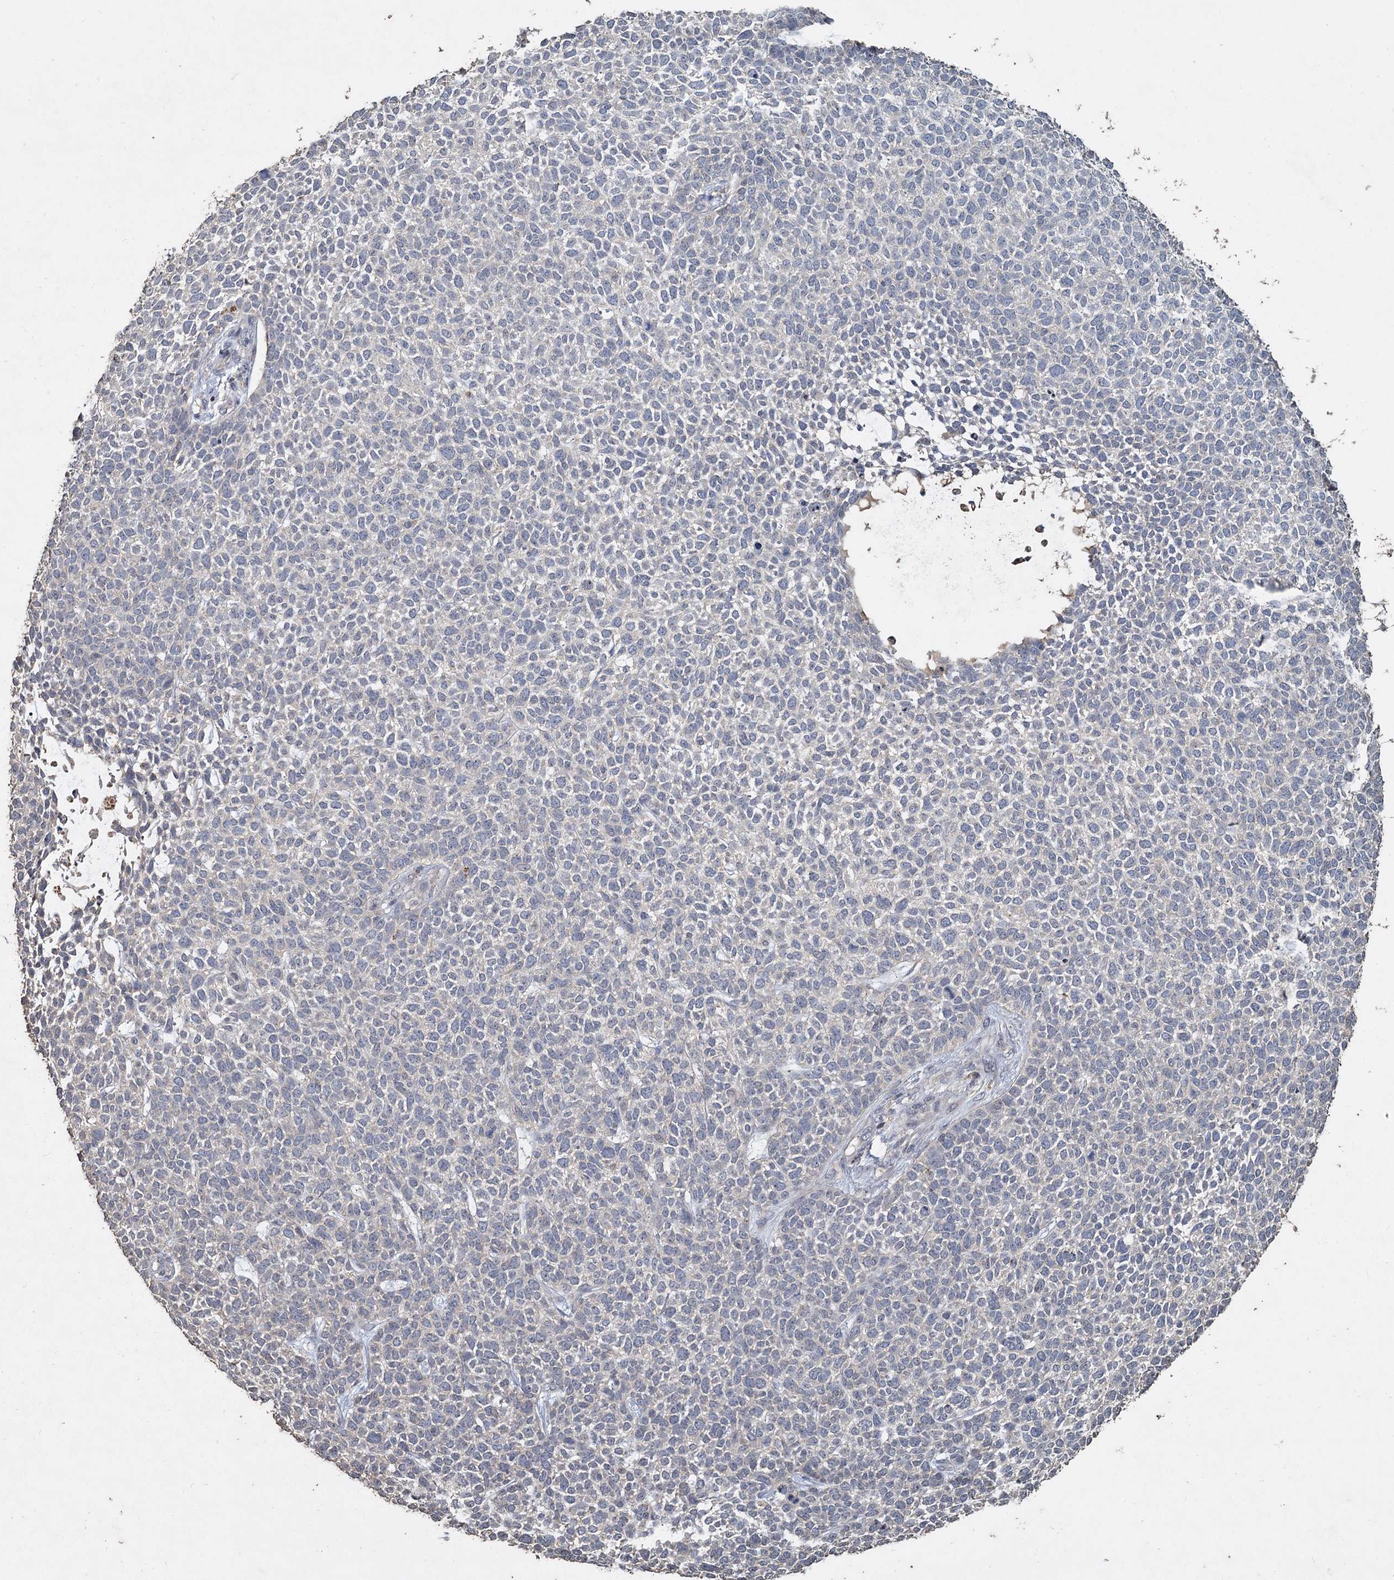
{"staining": {"intensity": "negative", "quantity": "none", "location": "none"}, "tissue": "skin cancer", "cell_type": "Tumor cells", "image_type": "cancer", "snomed": [{"axis": "morphology", "description": "Basal cell carcinoma"}, {"axis": "topography", "description": "Skin"}], "caption": "Image shows no significant protein expression in tumor cells of skin cancer.", "gene": "CCDC61", "patient": {"sex": "female", "age": 84}}